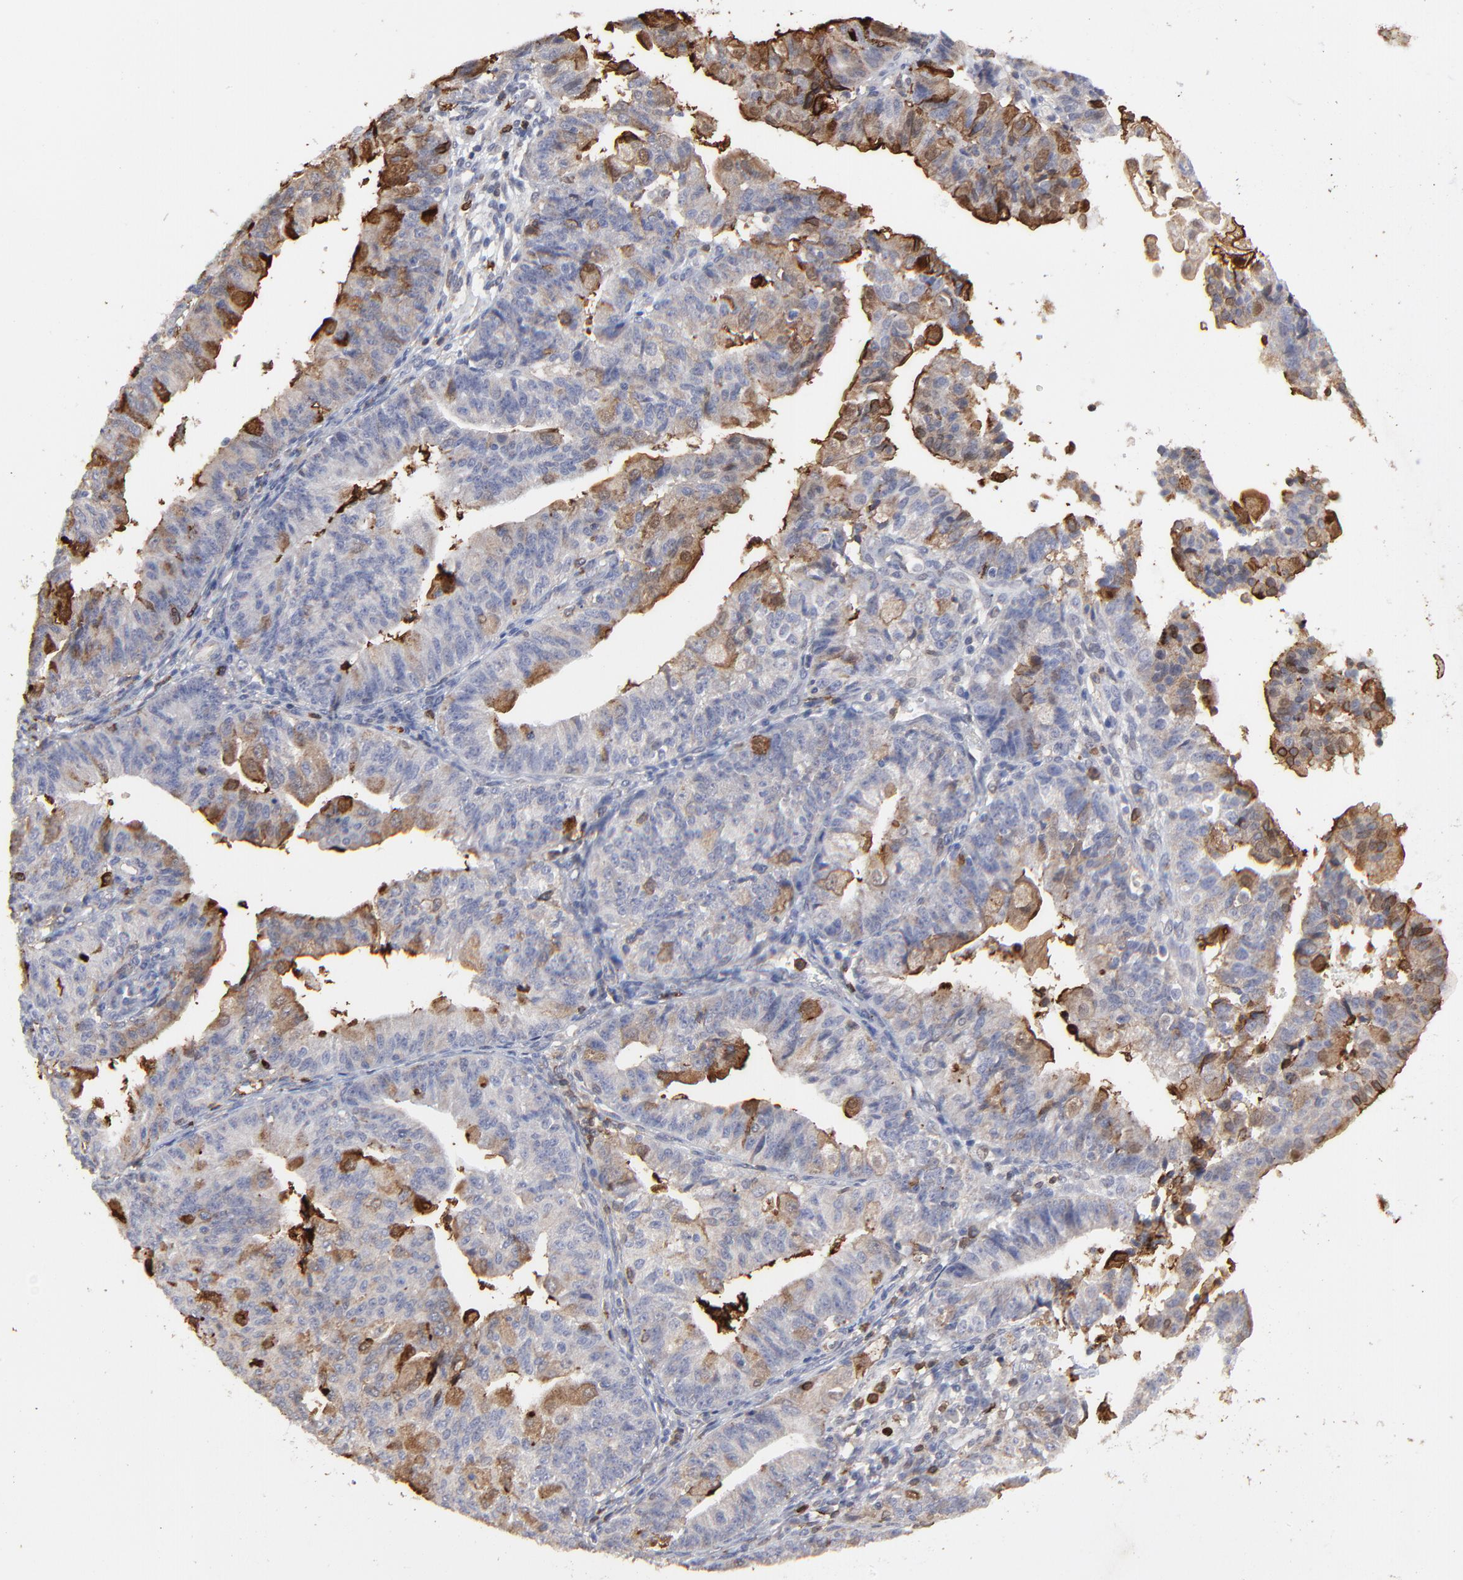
{"staining": {"intensity": "moderate", "quantity": "25%-75%", "location": "cytoplasmic/membranous"}, "tissue": "endometrial cancer", "cell_type": "Tumor cells", "image_type": "cancer", "snomed": [{"axis": "morphology", "description": "Adenocarcinoma, NOS"}, {"axis": "topography", "description": "Endometrium"}], "caption": "An image showing moderate cytoplasmic/membranous expression in approximately 25%-75% of tumor cells in endometrial cancer, as visualized by brown immunohistochemical staining.", "gene": "SLC6A14", "patient": {"sex": "female", "age": 56}}